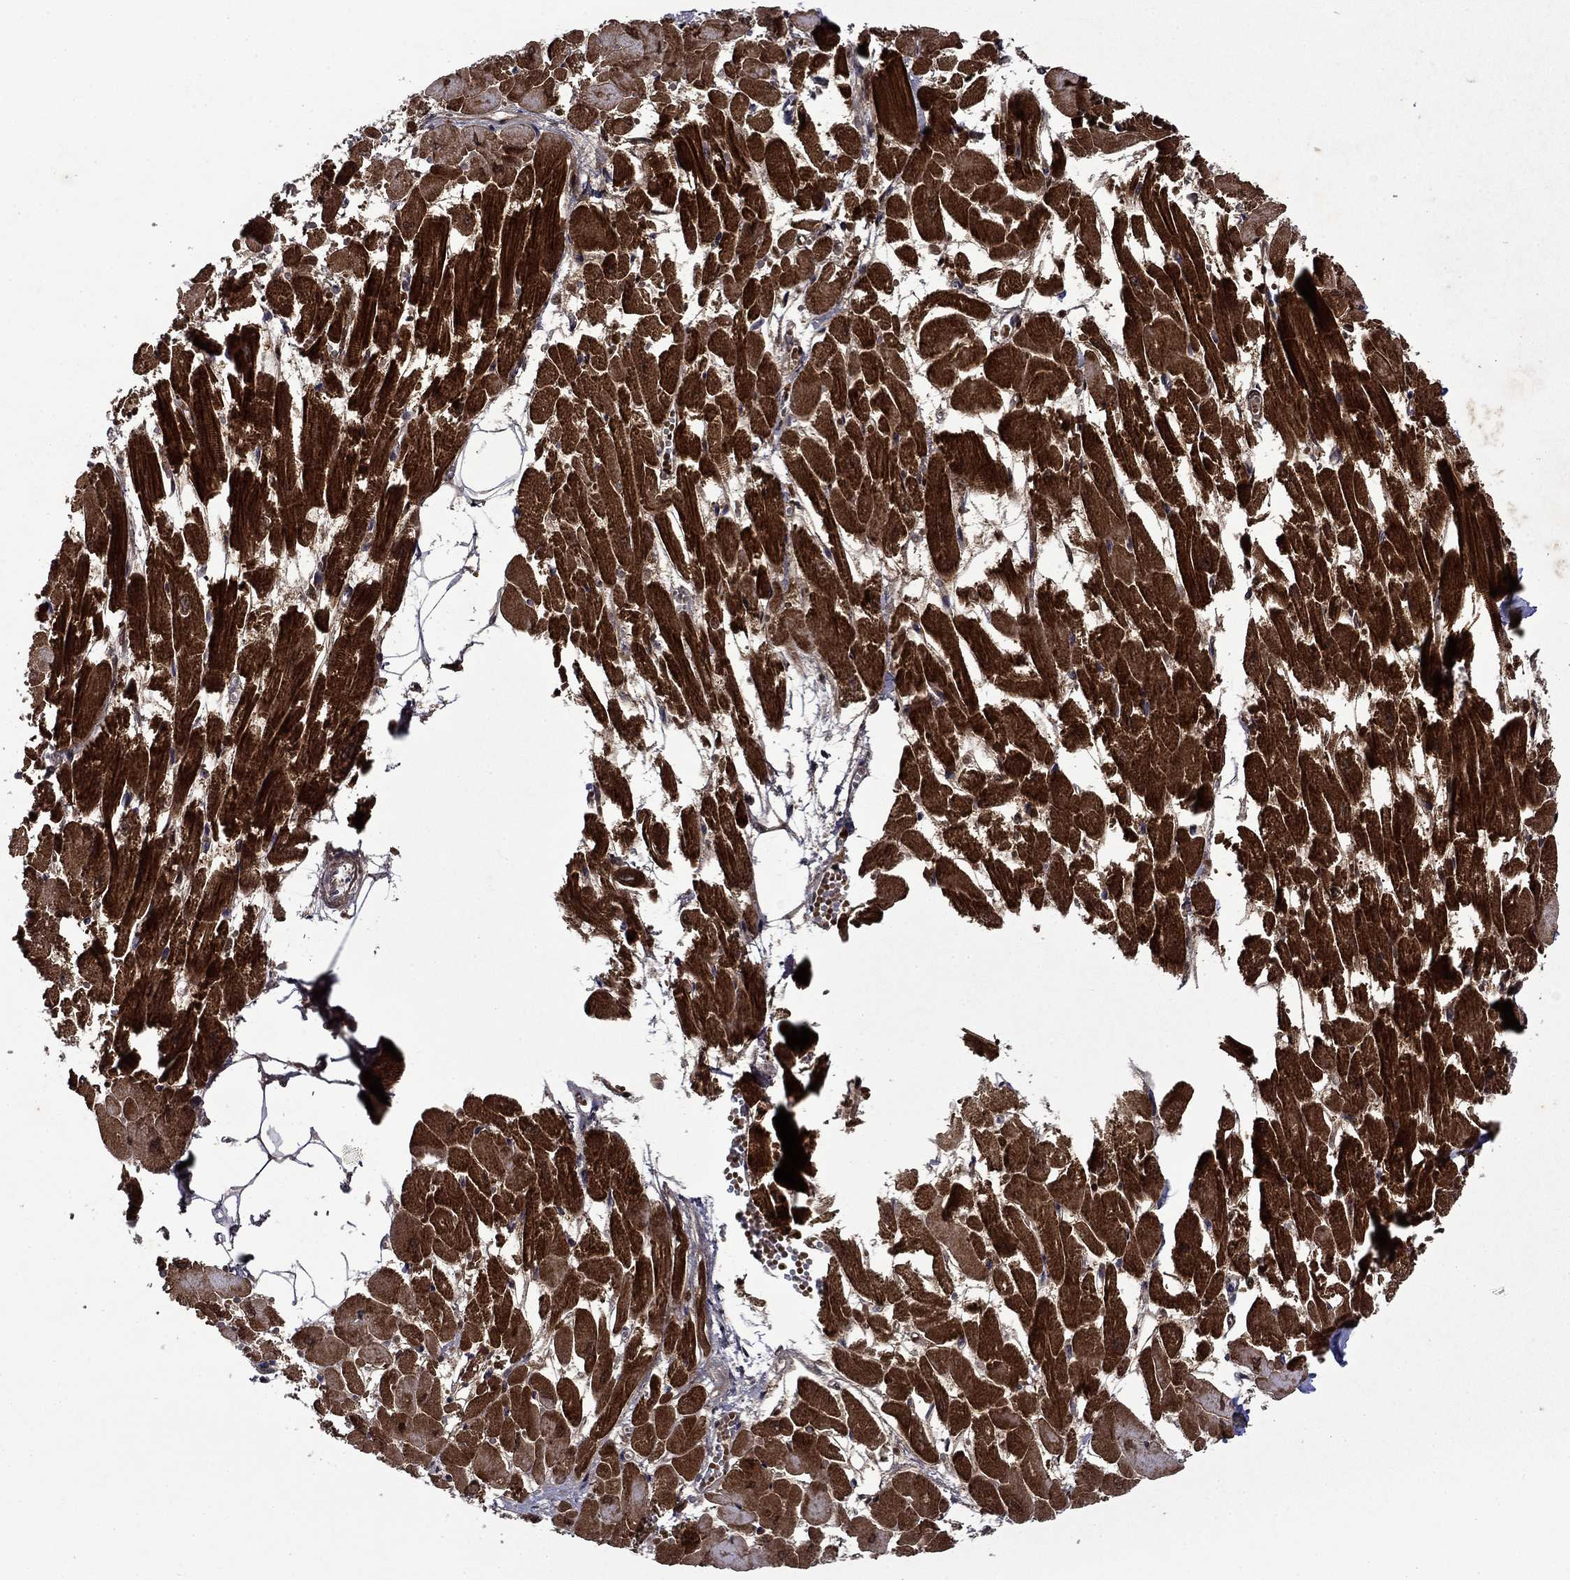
{"staining": {"intensity": "strong", "quantity": "25%-75%", "location": "cytoplasmic/membranous"}, "tissue": "heart muscle", "cell_type": "Cardiomyocytes", "image_type": "normal", "snomed": [{"axis": "morphology", "description": "Normal tissue, NOS"}, {"axis": "topography", "description": "Heart"}], "caption": "This is a photomicrograph of immunohistochemistry (IHC) staining of benign heart muscle, which shows strong staining in the cytoplasmic/membranous of cardiomyocytes.", "gene": "IRF5", "patient": {"sex": "female", "age": 52}}